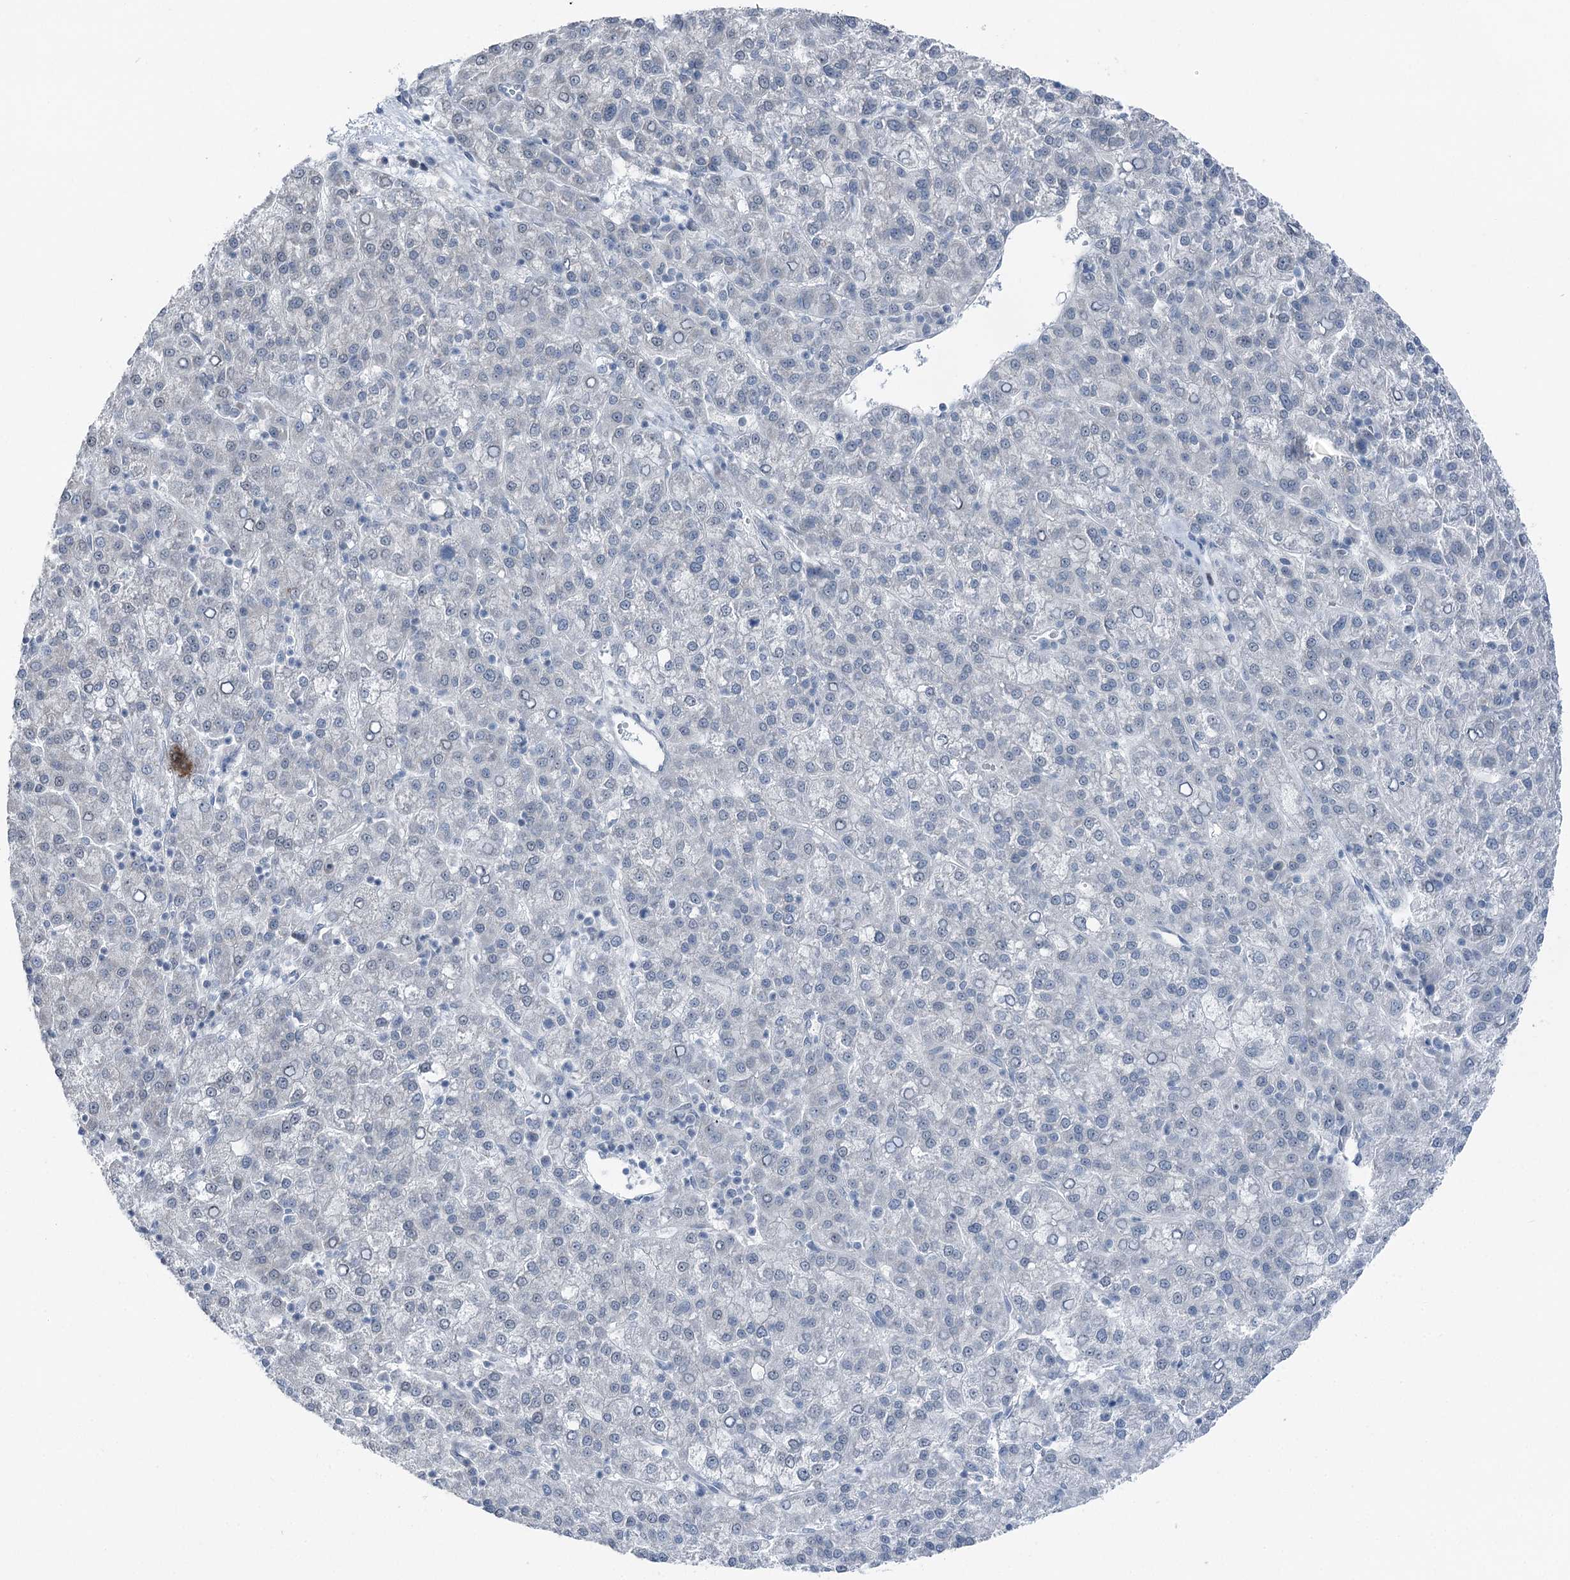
{"staining": {"intensity": "negative", "quantity": "none", "location": "none"}, "tissue": "liver cancer", "cell_type": "Tumor cells", "image_type": "cancer", "snomed": [{"axis": "morphology", "description": "Carcinoma, Hepatocellular, NOS"}, {"axis": "topography", "description": "Liver"}], "caption": "Tumor cells are negative for brown protein staining in hepatocellular carcinoma (liver).", "gene": "STEEP1", "patient": {"sex": "female", "age": 58}}